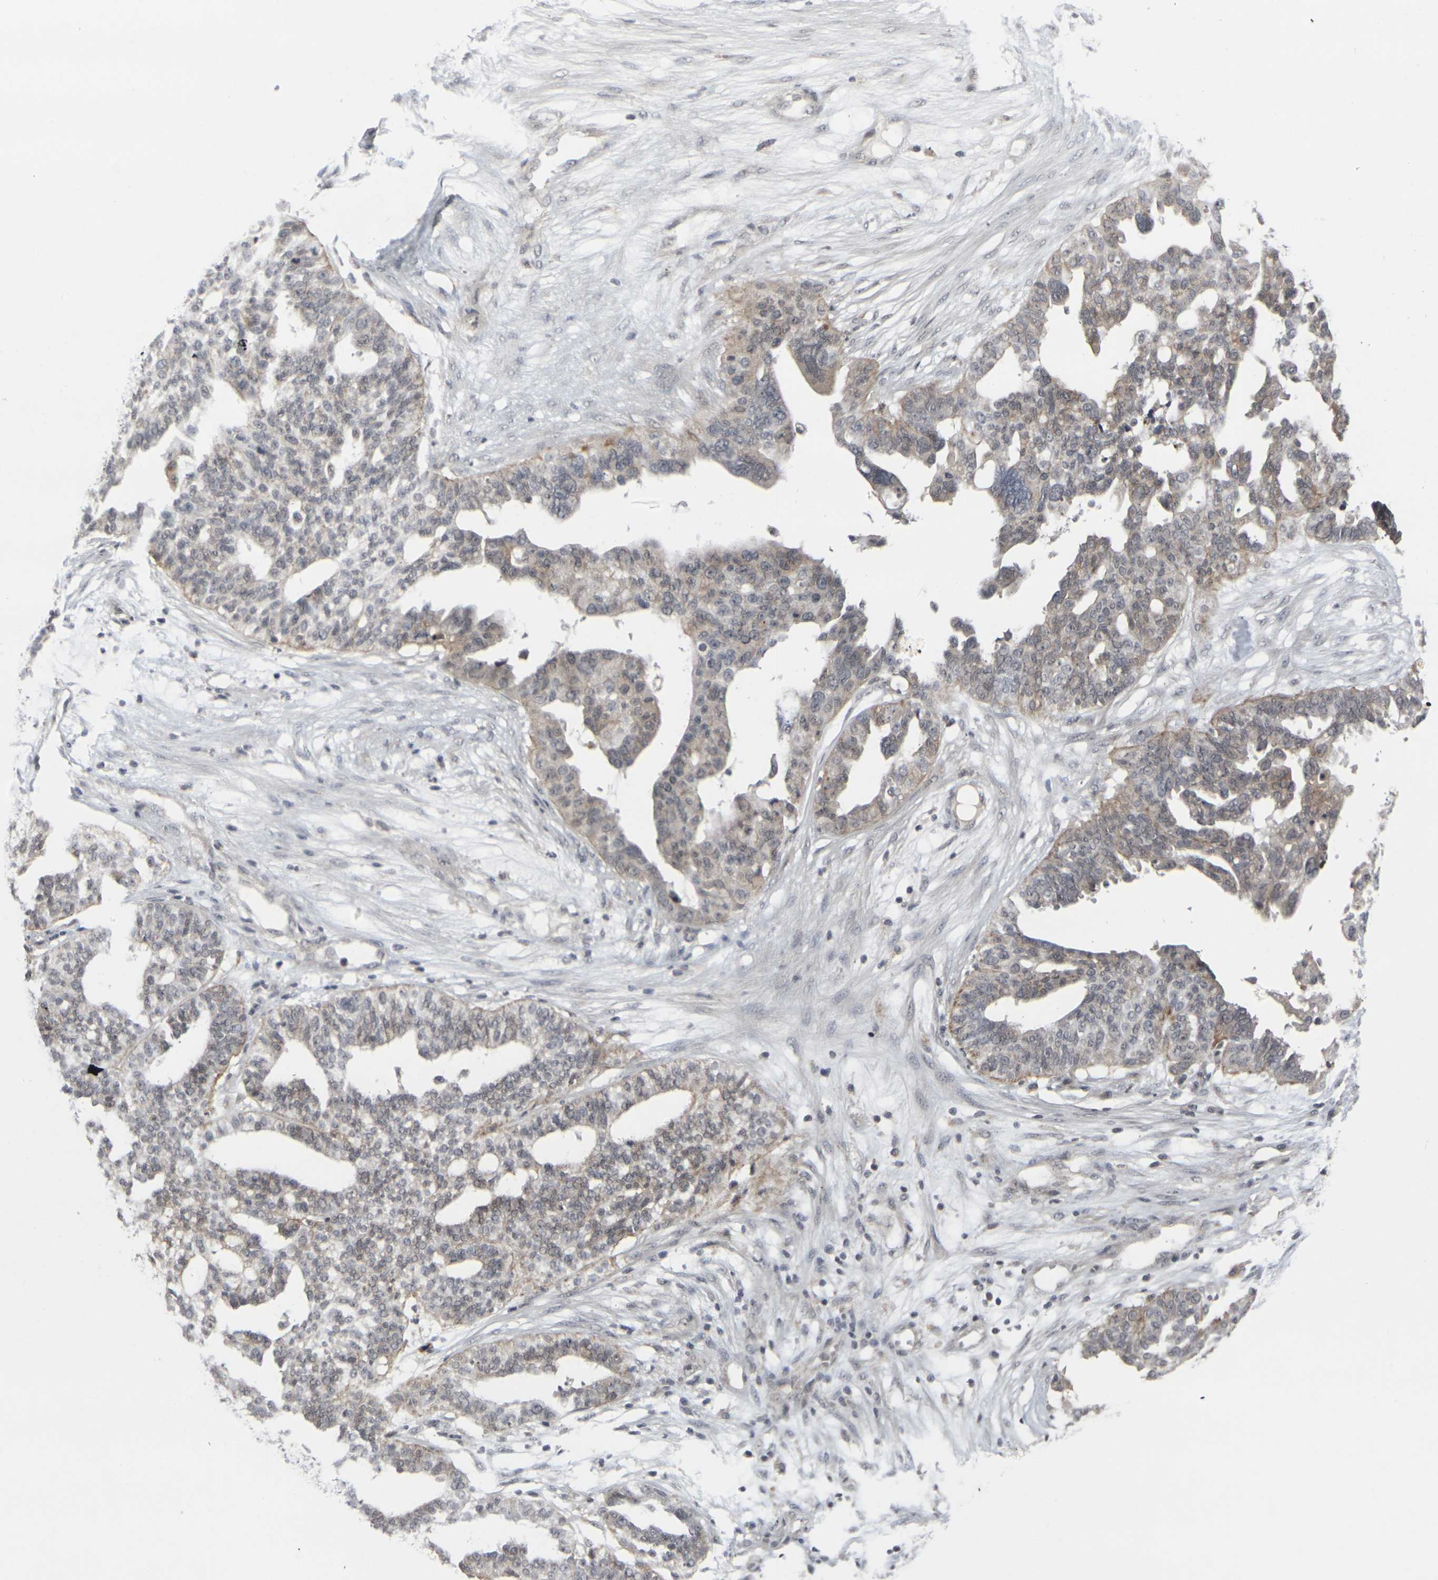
{"staining": {"intensity": "moderate", "quantity": "<25%", "location": "cytoplasmic/membranous"}, "tissue": "ovarian cancer", "cell_type": "Tumor cells", "image_type": "cancer", "snomed": [{"axis": "morphology", "description": "Cystadenocarcinoma, serous, NOS"}, {"axis": "topography", "description": "Ovary"}], "caption": "Immunohistochemical staining of ovarian cancer (serous cystadenocarcinoma) displays low levels of moderate cytoplasmic/membranous protein expression in about <25% of tumor cells. The staining was performed using DAB, with brown indicating positive protein expression. Nuclei are stained blue with hematoxylin.", "gene": "GPR19", "patient": {"sex": "female", "age": 59}}